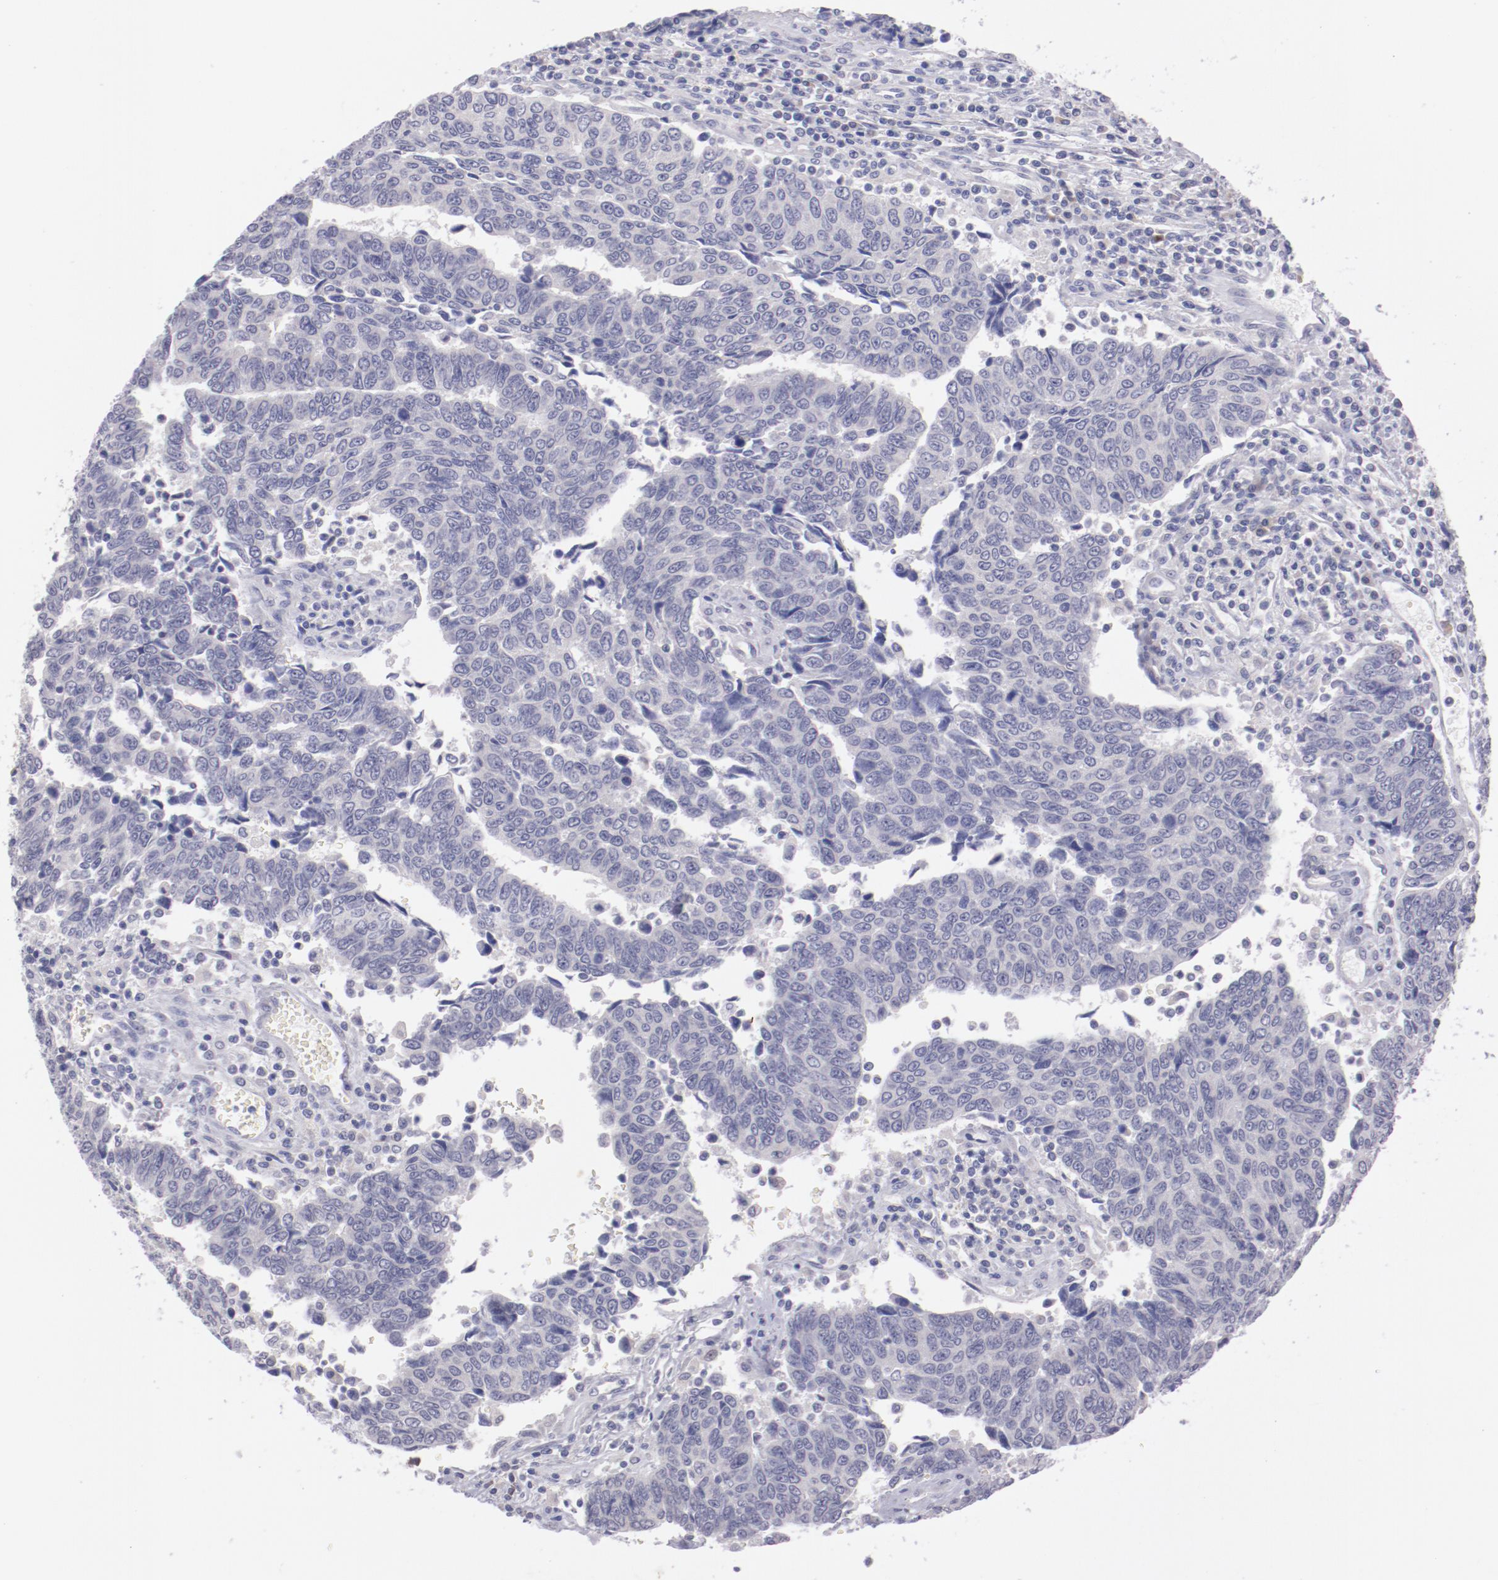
{"staining": {"intensity": "negative", "quantity": "none", "location": "none"}, "tissue": "urothelial cancer", "cell_type": "Tumor cells", "image_type": "cancer", "snomed": [{"axis": "morphology", "description": "Urothelial carcinoma, High grade"}, {"axis": "topography", "description": "Urinary bladder"}], "caption": "The IHC photomicrograph has no significant expression in tumor cells of urothelial cancer tissue.", "gene": "TRAF3", "patient": {"sex": "male", "age": 86}}